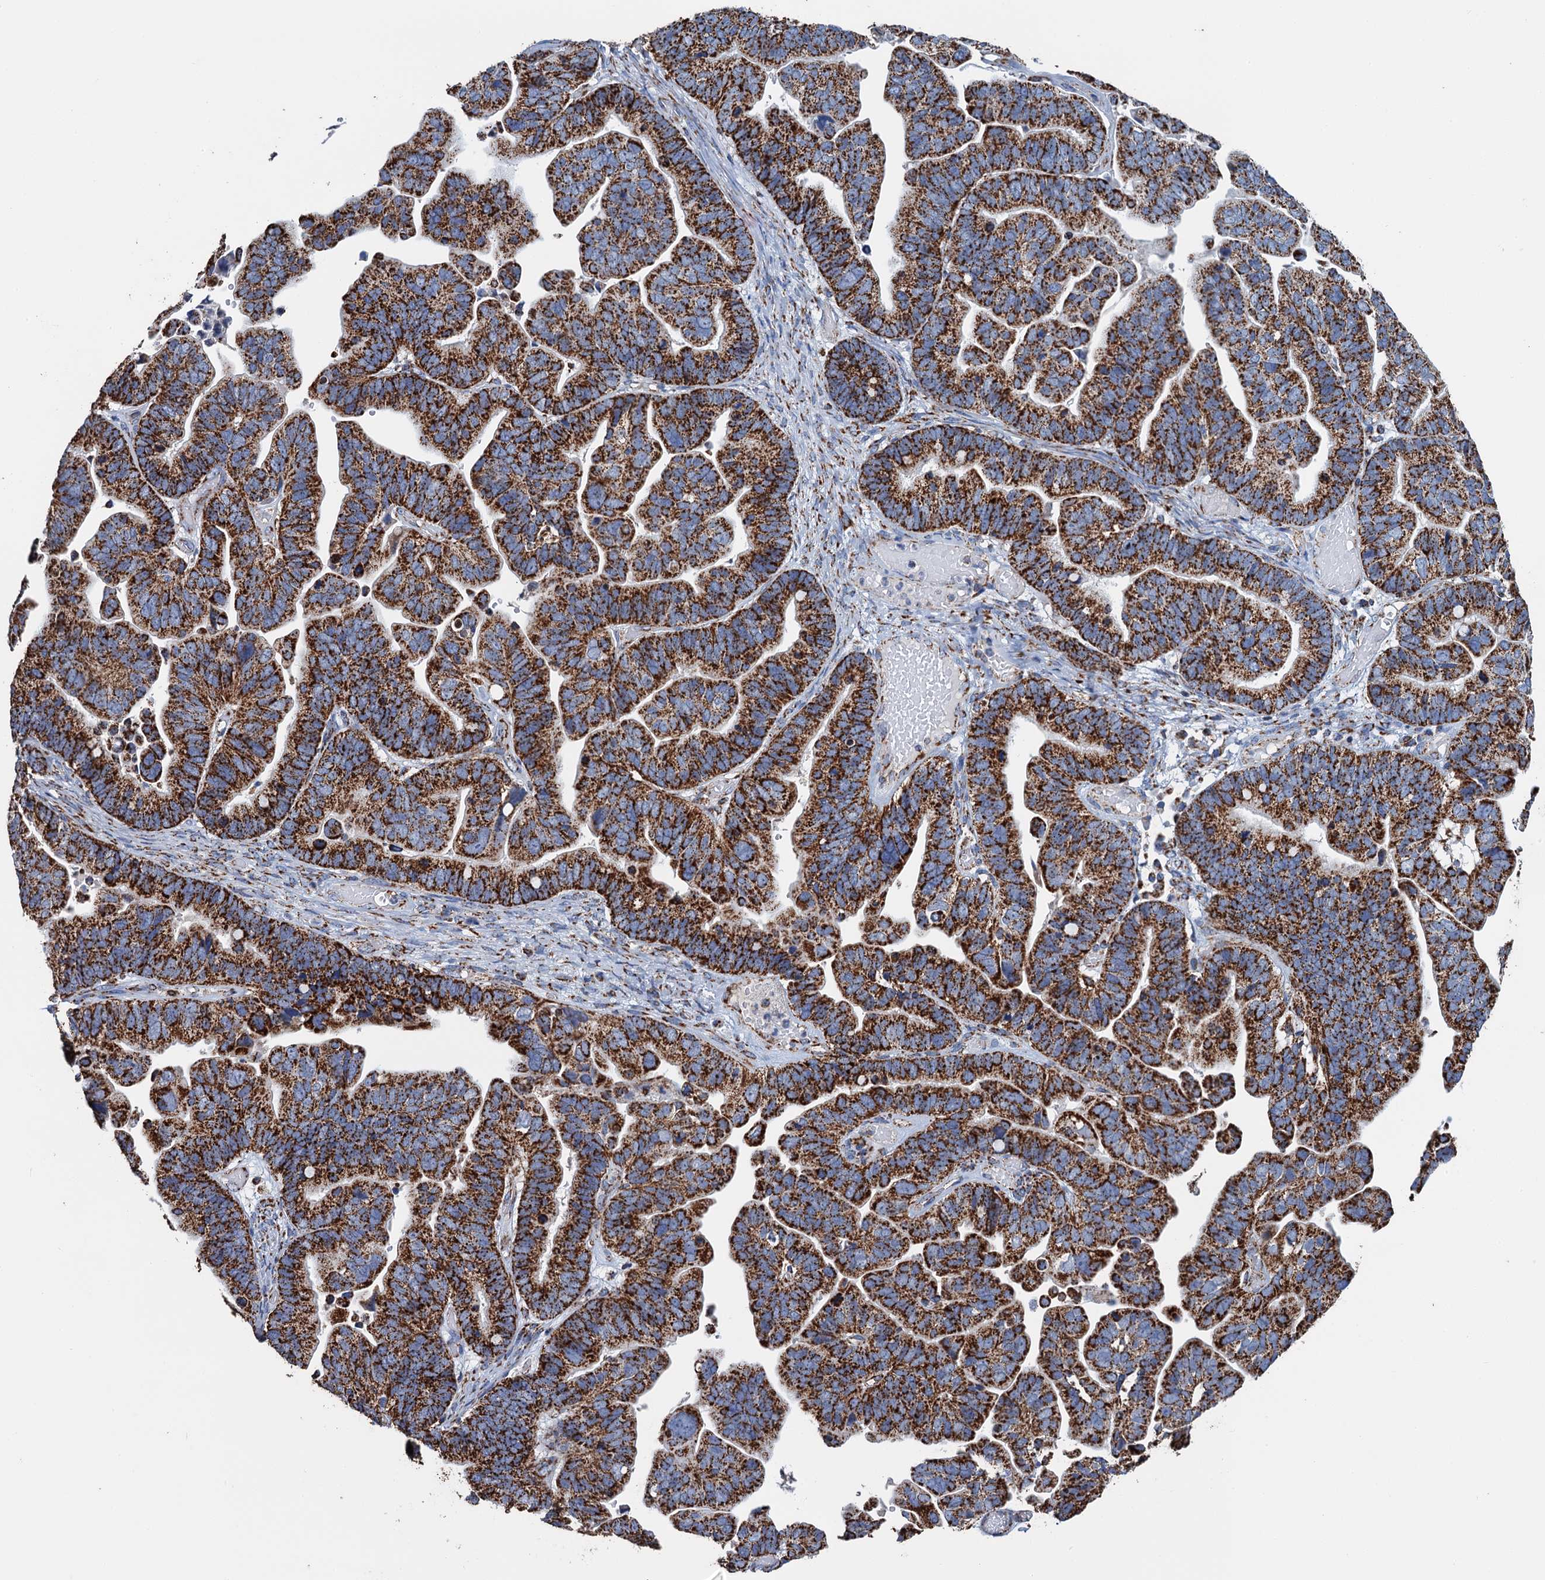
{"staining": {"intensity": "strong", "quantity": ">75%", "location": "cytoplasmic/membranous"}, "tissue": "ovarian cancer", "cell_type": "Tumor cells", "image_type": "cancer", "snomed": [{"axis": "morphology", "description": "Cystadenocarcinoma, serous, NOS"}, {"axis": "topography", "description": "Ovary"}], "caption": "Ovarian serous cystadenocarcinoma tissue demonstrates strong cytoplasmic/membranous staining in approximately >75% of tumor cells, visualized by immunohistochemistry.", "gene": "IVD", "patient": {"sex": "female", "age": 56}}